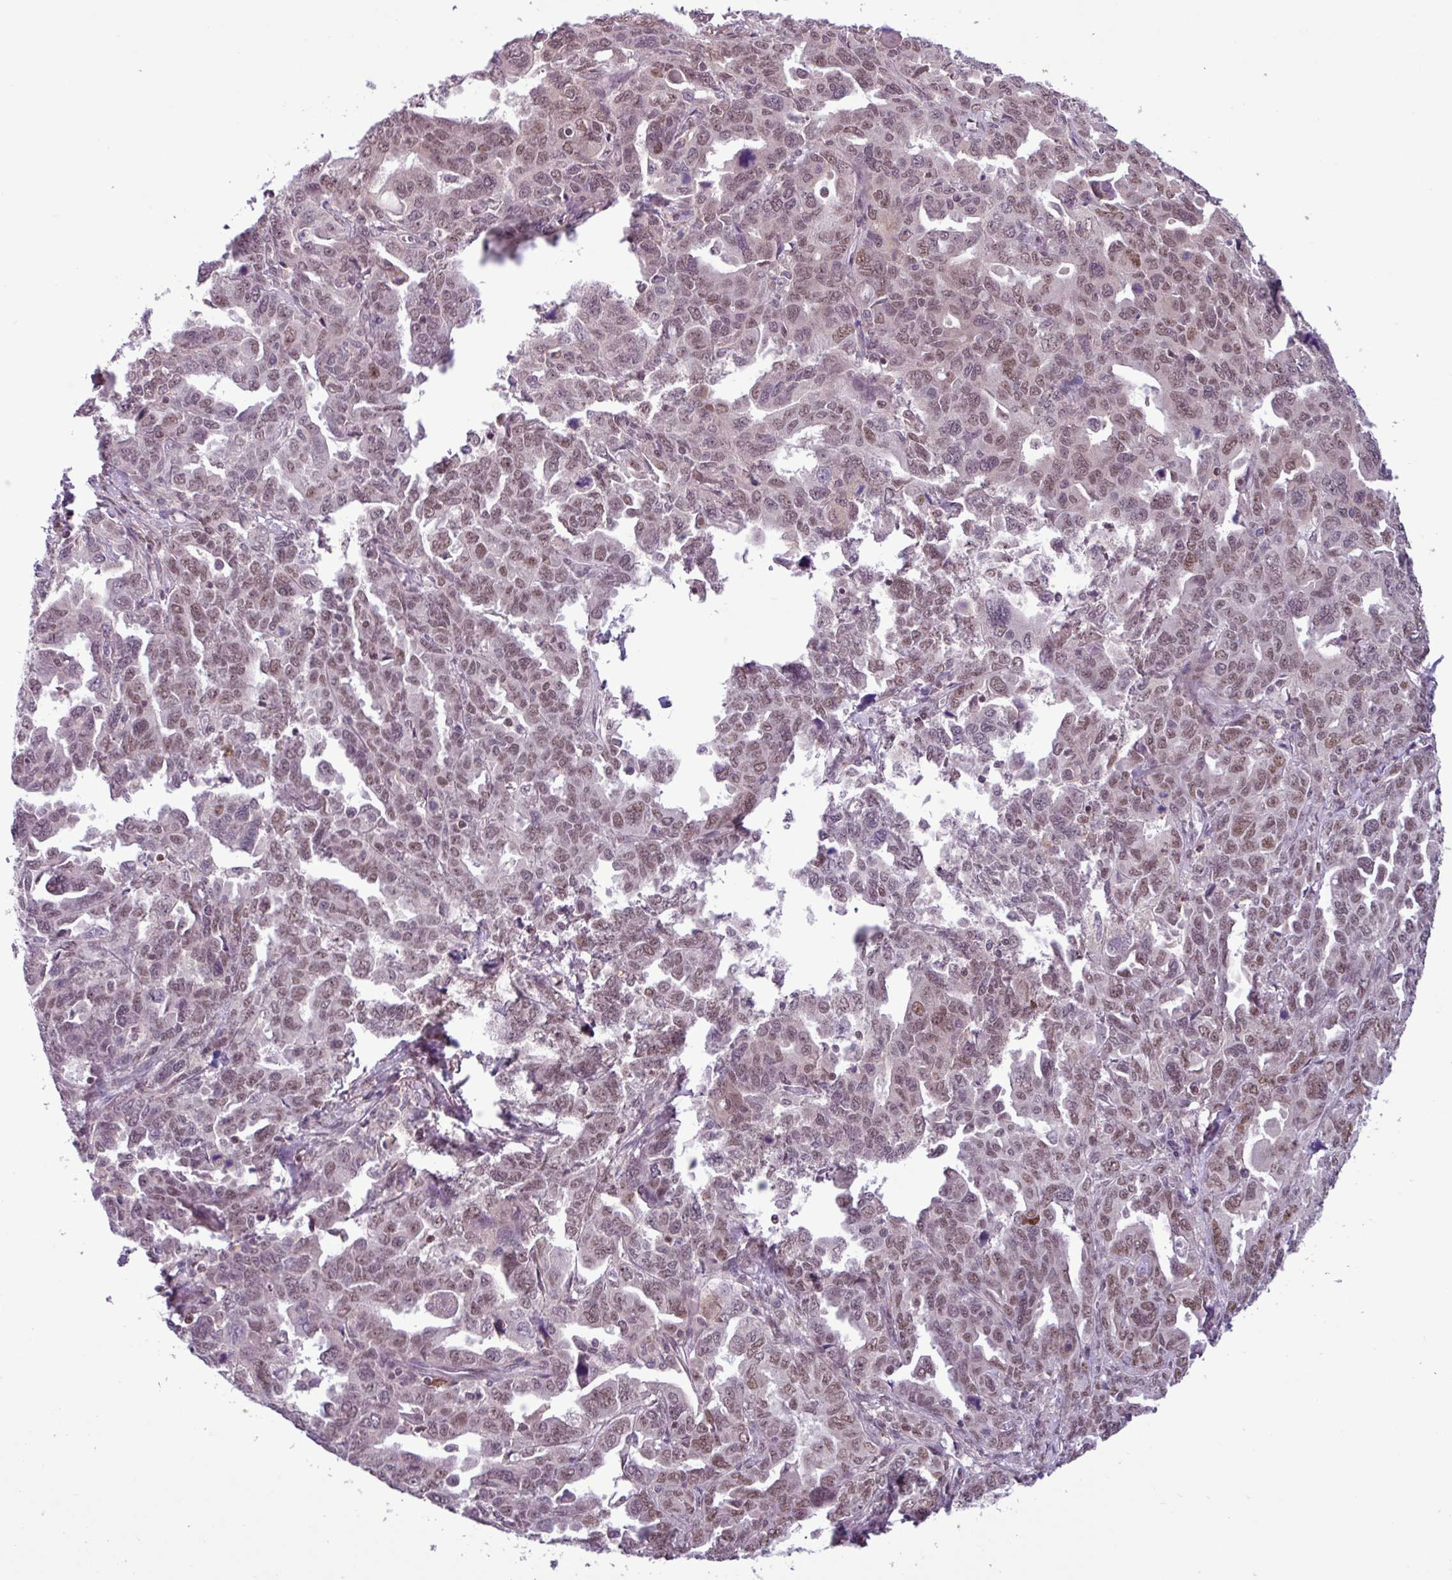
{"staining": {"intensity": "moderate", "quantity": ">75%", "location": "nuclear"}, "tissue": "ovarian cancer", "cell_type": "Tumor cells", "image_type": "cancer", "snomed": [{"axis": "morphology", "description": "Adenocarcinoma, NOS"}, {"axis": "morphology", "description": "Carcinoma, endometroid"}, {"axis": "topography", "description": "Ovary"}], "caption": "Ovarian cancer stained with a protein marker displays moderate staining in tumor cells.", "gene": "NOTCH2", "patient": {"sex": "female", "age": 72}}